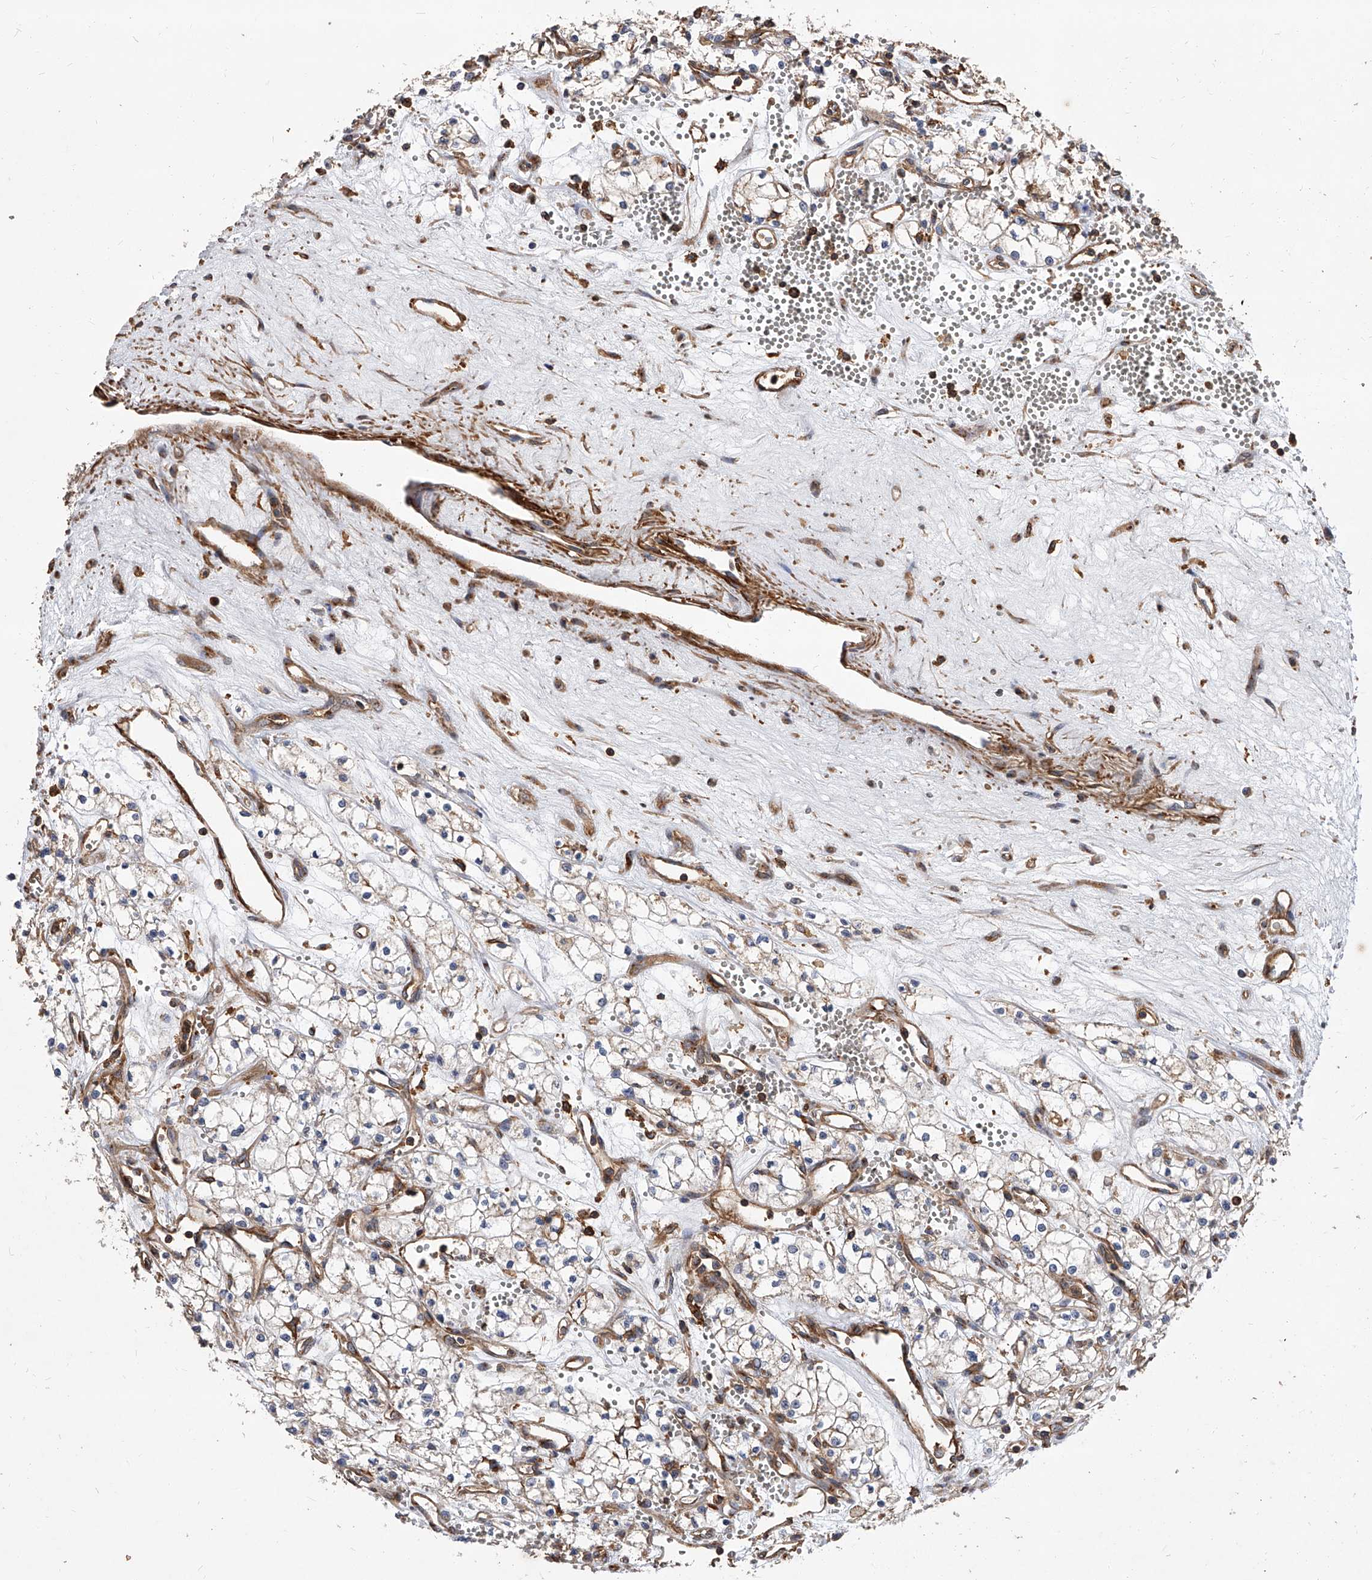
{"staining": {"intensity": "negative", "quantity": "none", "location": "none"}, "tissue": "renal cancer", "cell_type": "Tumor cells", "image_type": "cancer", "snomed": [{"axis": "morphology", "description": "Adenocarcinoma, NOS"}, {"axis": "topography", "description": "Kidney"}], "caption": "IHC micrograph of neoplastic tissue: human adenocarcinoma (renal) stained with DAB reveals no significant protein expression in tumor cells.", "gene": "PISD", "patient": {"sex": "male", "age": 59}}